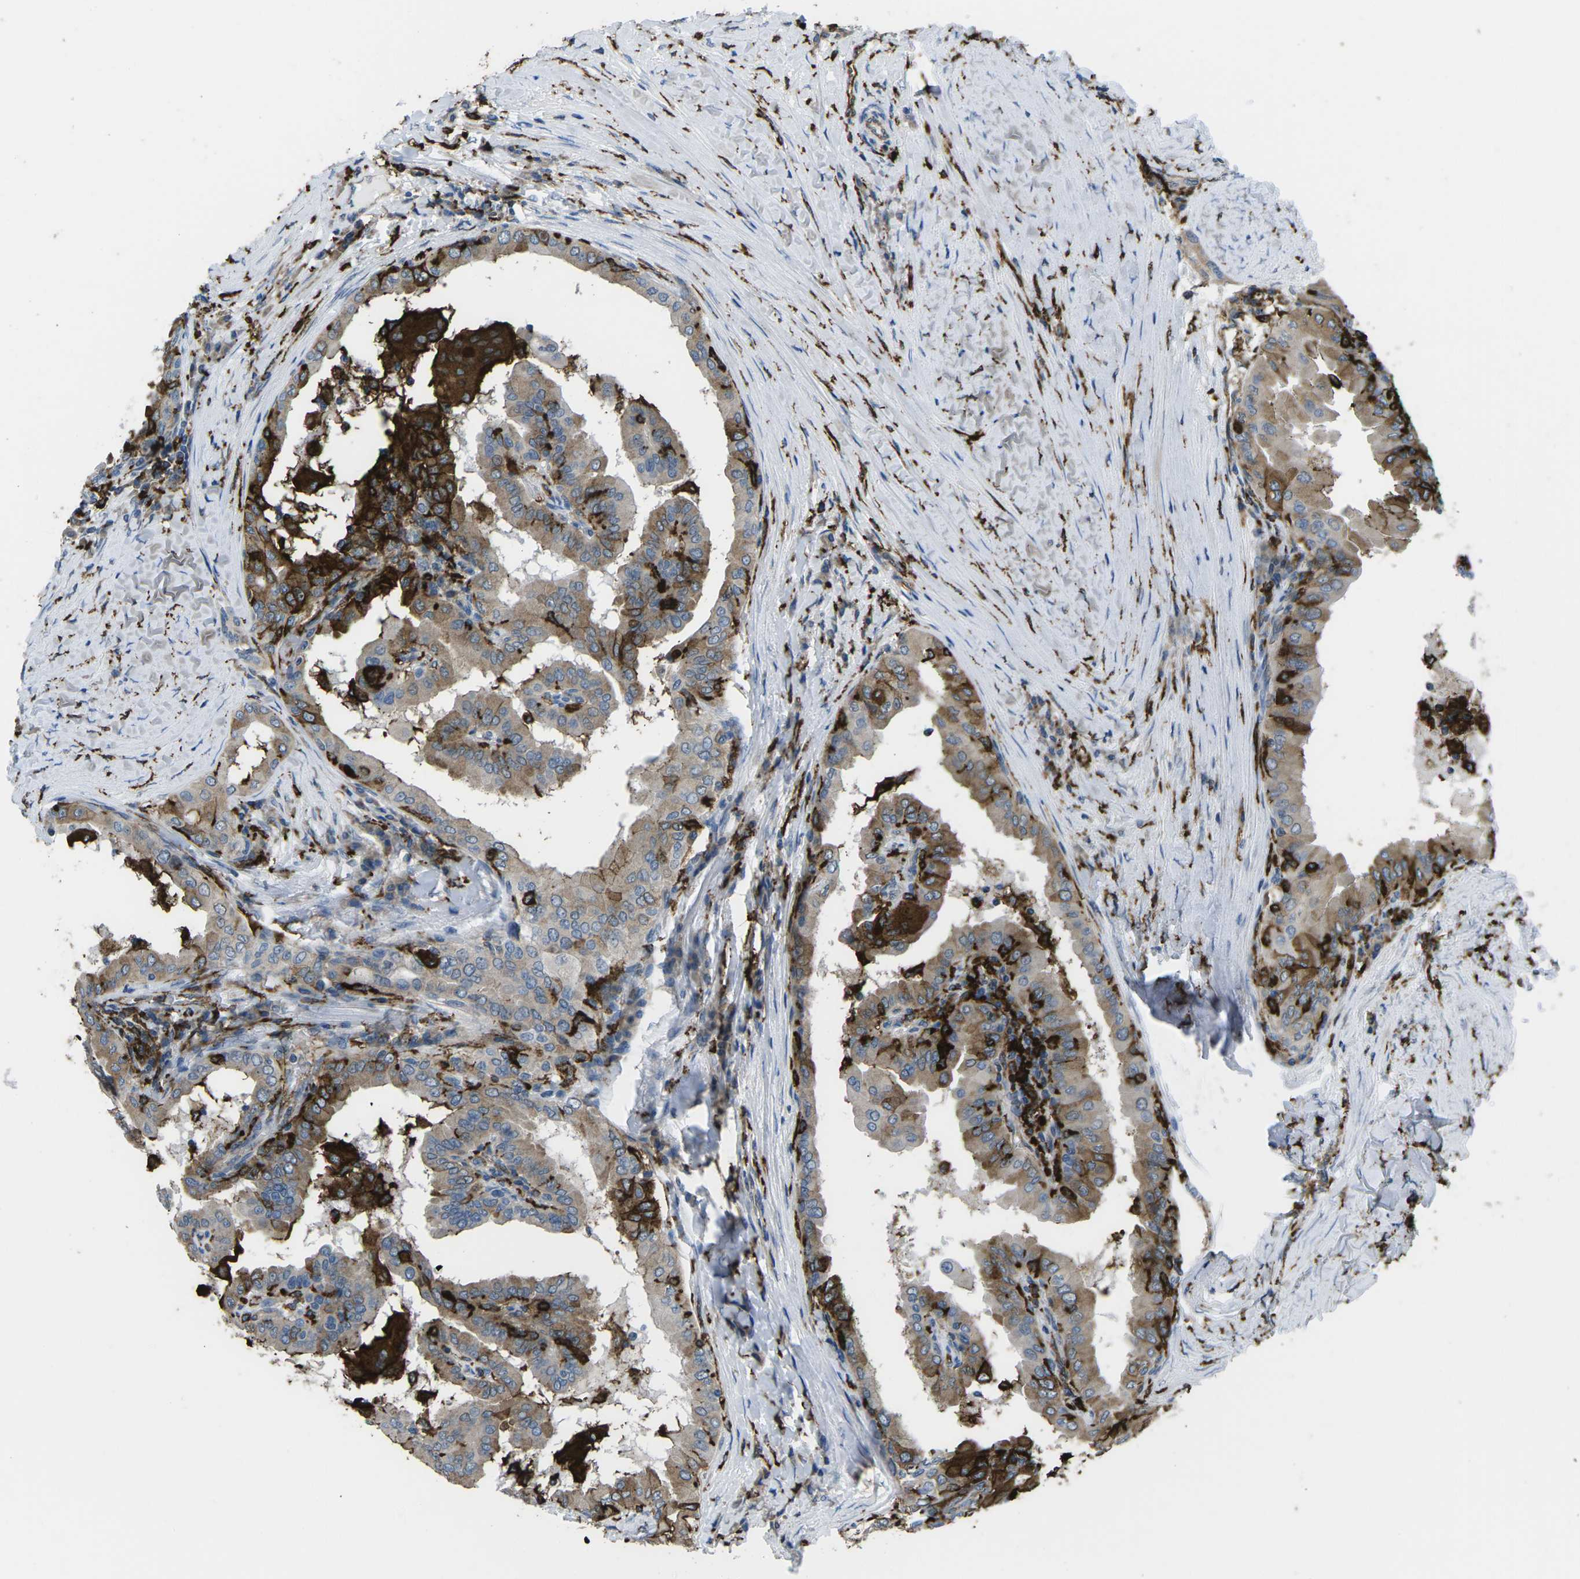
{"staining": {"intensity": "strong", "quantity": "25%-75%", "location": "cytoplasmic/membranous"}, "tissue": "thyroid cancer", "cell_type": "Tumor cells", "image_type": "cancer", "snomed": [{"axis": "morphology", "description": "Papillary adenocarcinoma, NOS"}, {"axis": "topography", "description": "Thyroid gland"}], "caption": "Brown immunohistochemical staining in human thyroid cancer shows strong cytoplasmic/membranous expression in approximately 25%-75% of tumor cells.", "gene": "PTPN1", "patient": {"sex": "male", "age": 33}}